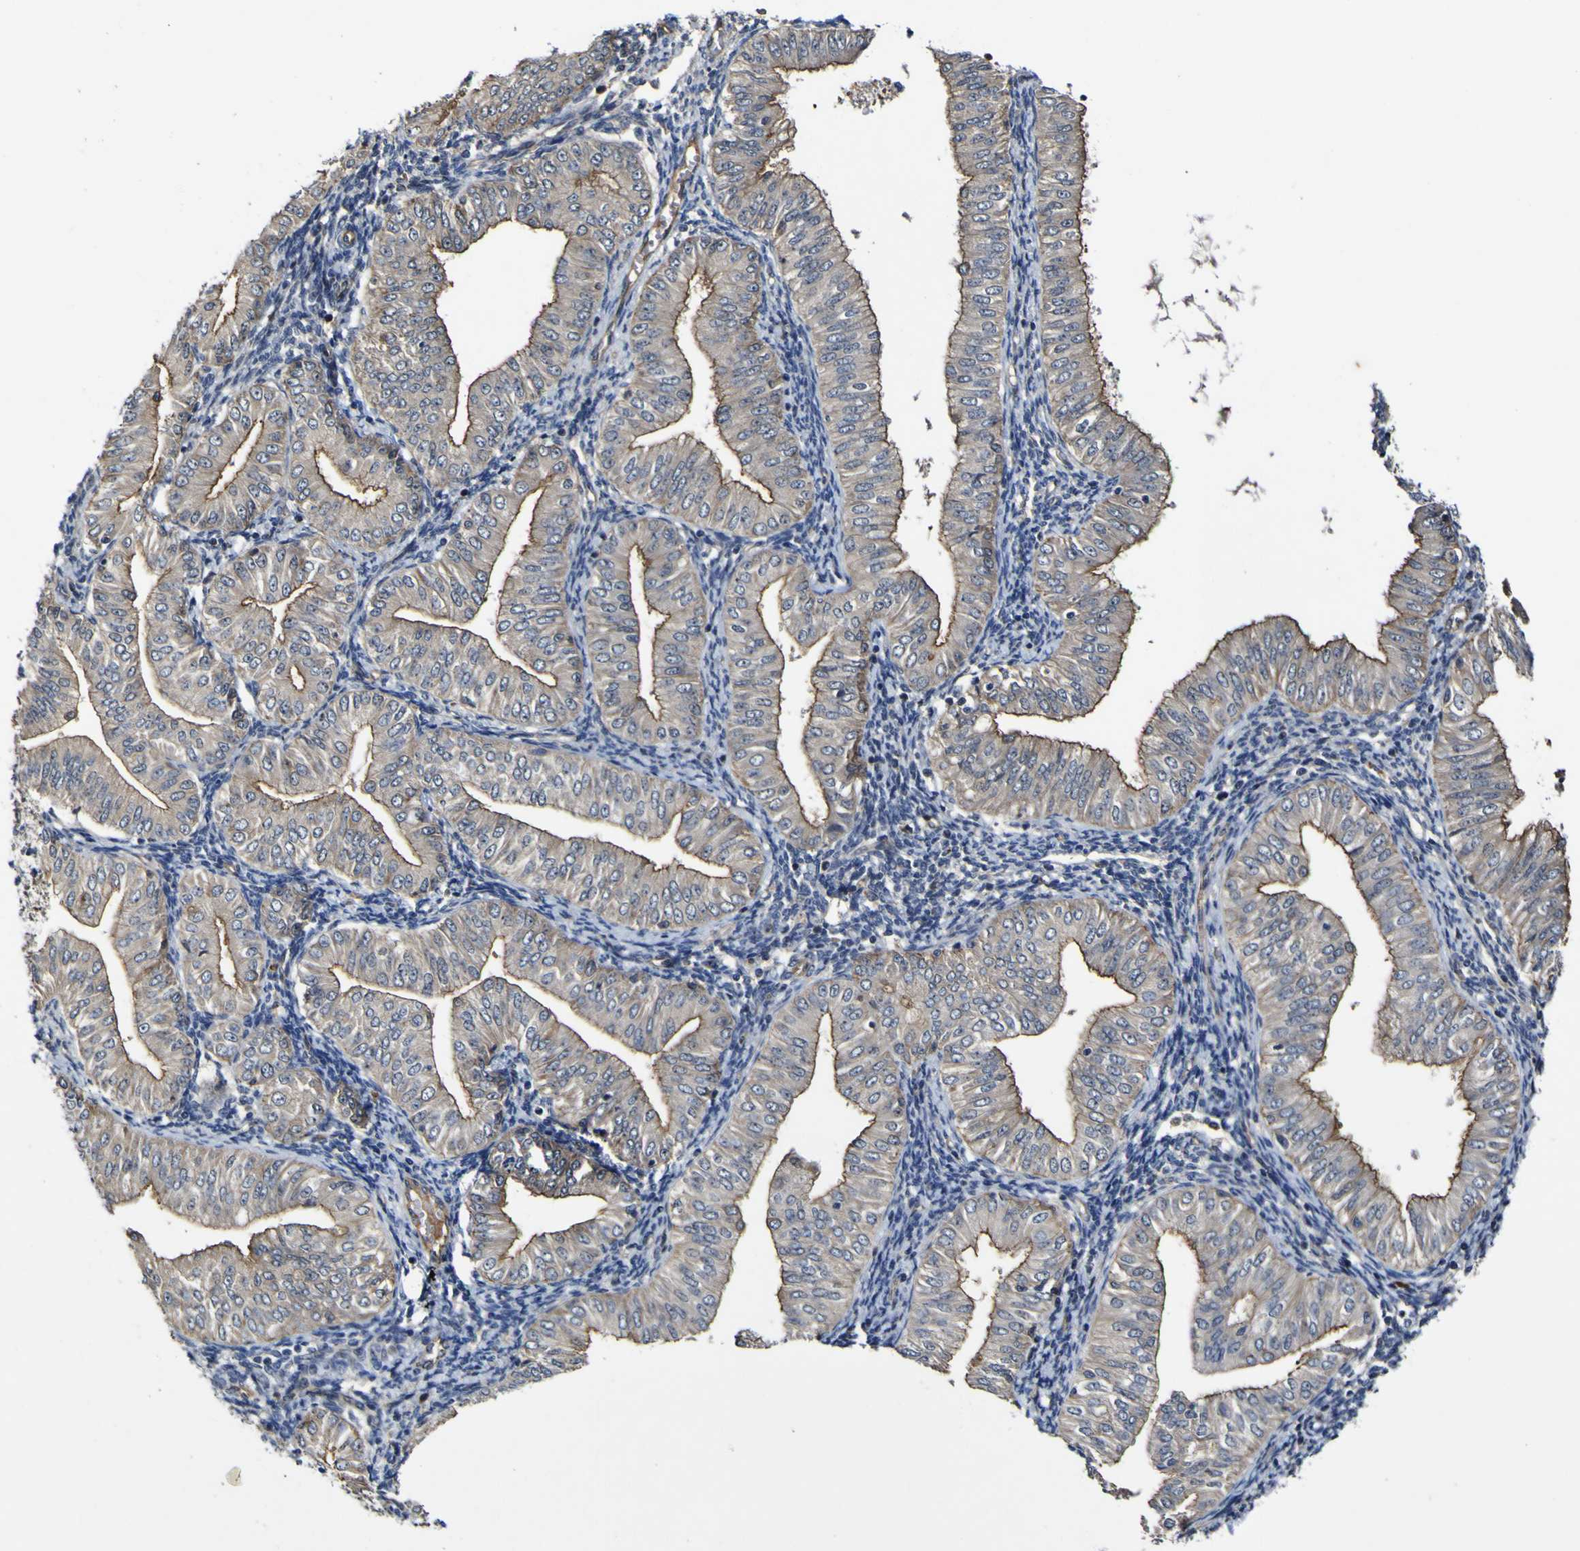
{"staining": {"intensity": "moderate", "quantity": ">75%", "location": "cytoplasmic/membranous"}, "tissue": "endometrial cancer", "cell_type": "Tumor cells", "image_type": "cancer", "snomed": [{"axis": "morphology", "description": "Normal tissue, NOS"}, {"axis": "morphology", "description": "Adenocarcinoma, NOS"}, {"axis": "topography", "description": "Endometrium"}], "caption": "IHC (DAB (3,3'-diaminobenzidine)) staining of adenocarcinoma (endometrial) reveals moderate cytoplasmic/membranous protein expression in approximately >75% of tumor cells.", "gene": "CCL2", "patient": {"sex": "female", "age": 53}}